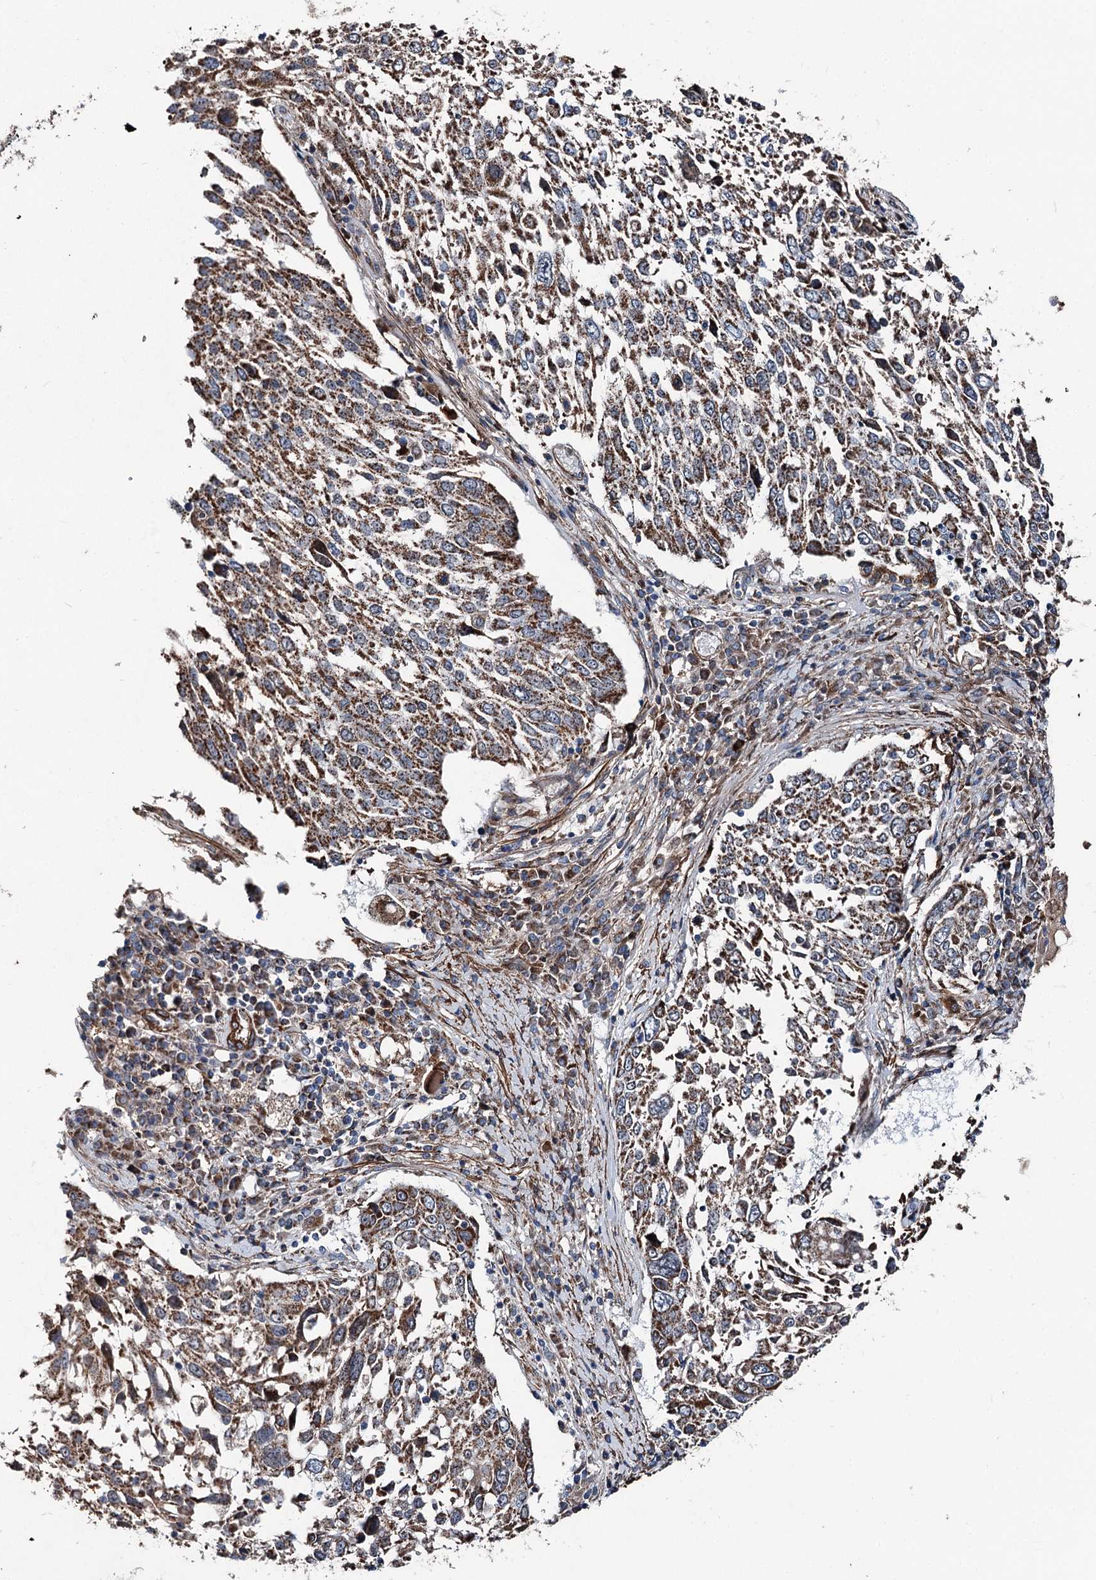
{"staining": {"intensity": "strong", "quantity": ">75%", "location": "cytoplasmic/membranous"}, "tissue": "lung cancer", "cell_type": "Tumor cells", "image_type": "cancer", "snomed": [{"axis": "morphology", "description": "Squamous cell carcinoma, NOS"}, {"axis": "topography", "description": "Lung"}], "caption": "Immunohistochemical staining of squamous cell carcinoma (lung) exhibits high levels of strong cytoplasmic/membranous protein staining in approximately >75% of tumor cells.", "gene": "DDIAS", "patient": {"sex": "male", "age": 65}}